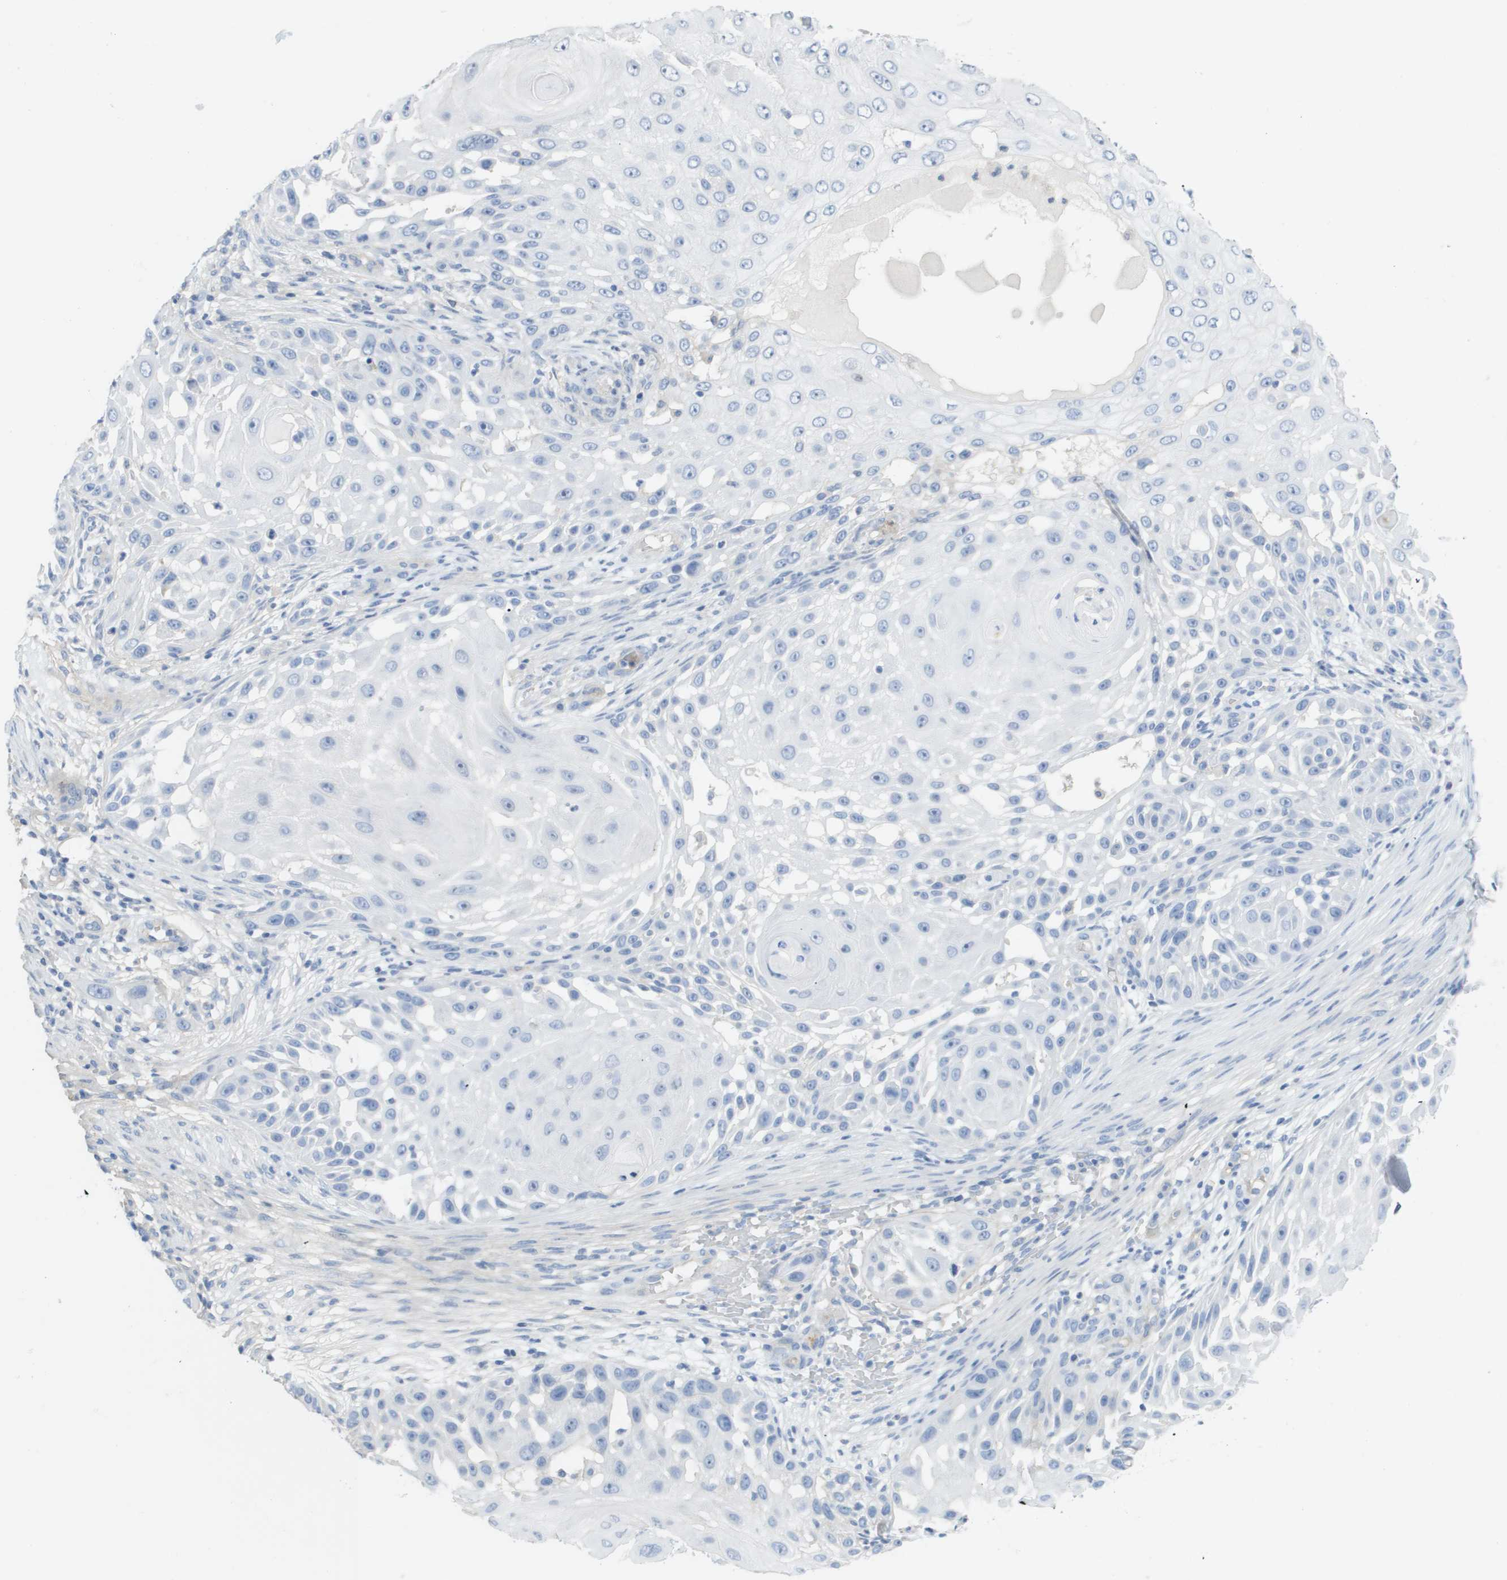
{"staining": {"intensity": "negative", "quantity": "none", "location": "none"}, "tissue": "skin cancer", "cell_type": "Tumor cells", "image_type": "cancer", "snomed": [{"axis": "morphology", "description": "Squamous cell carcinoma, NOS"}, {"axis": "topography", "description": "Skin"}], "caption": "Immunohistochemistry (IHC) of human skin cancer (squamous cell carcinoma) reveals no staining in tumor cells.", "gene": "MYL3", "patient": {"sex": "female", "age": 44}}